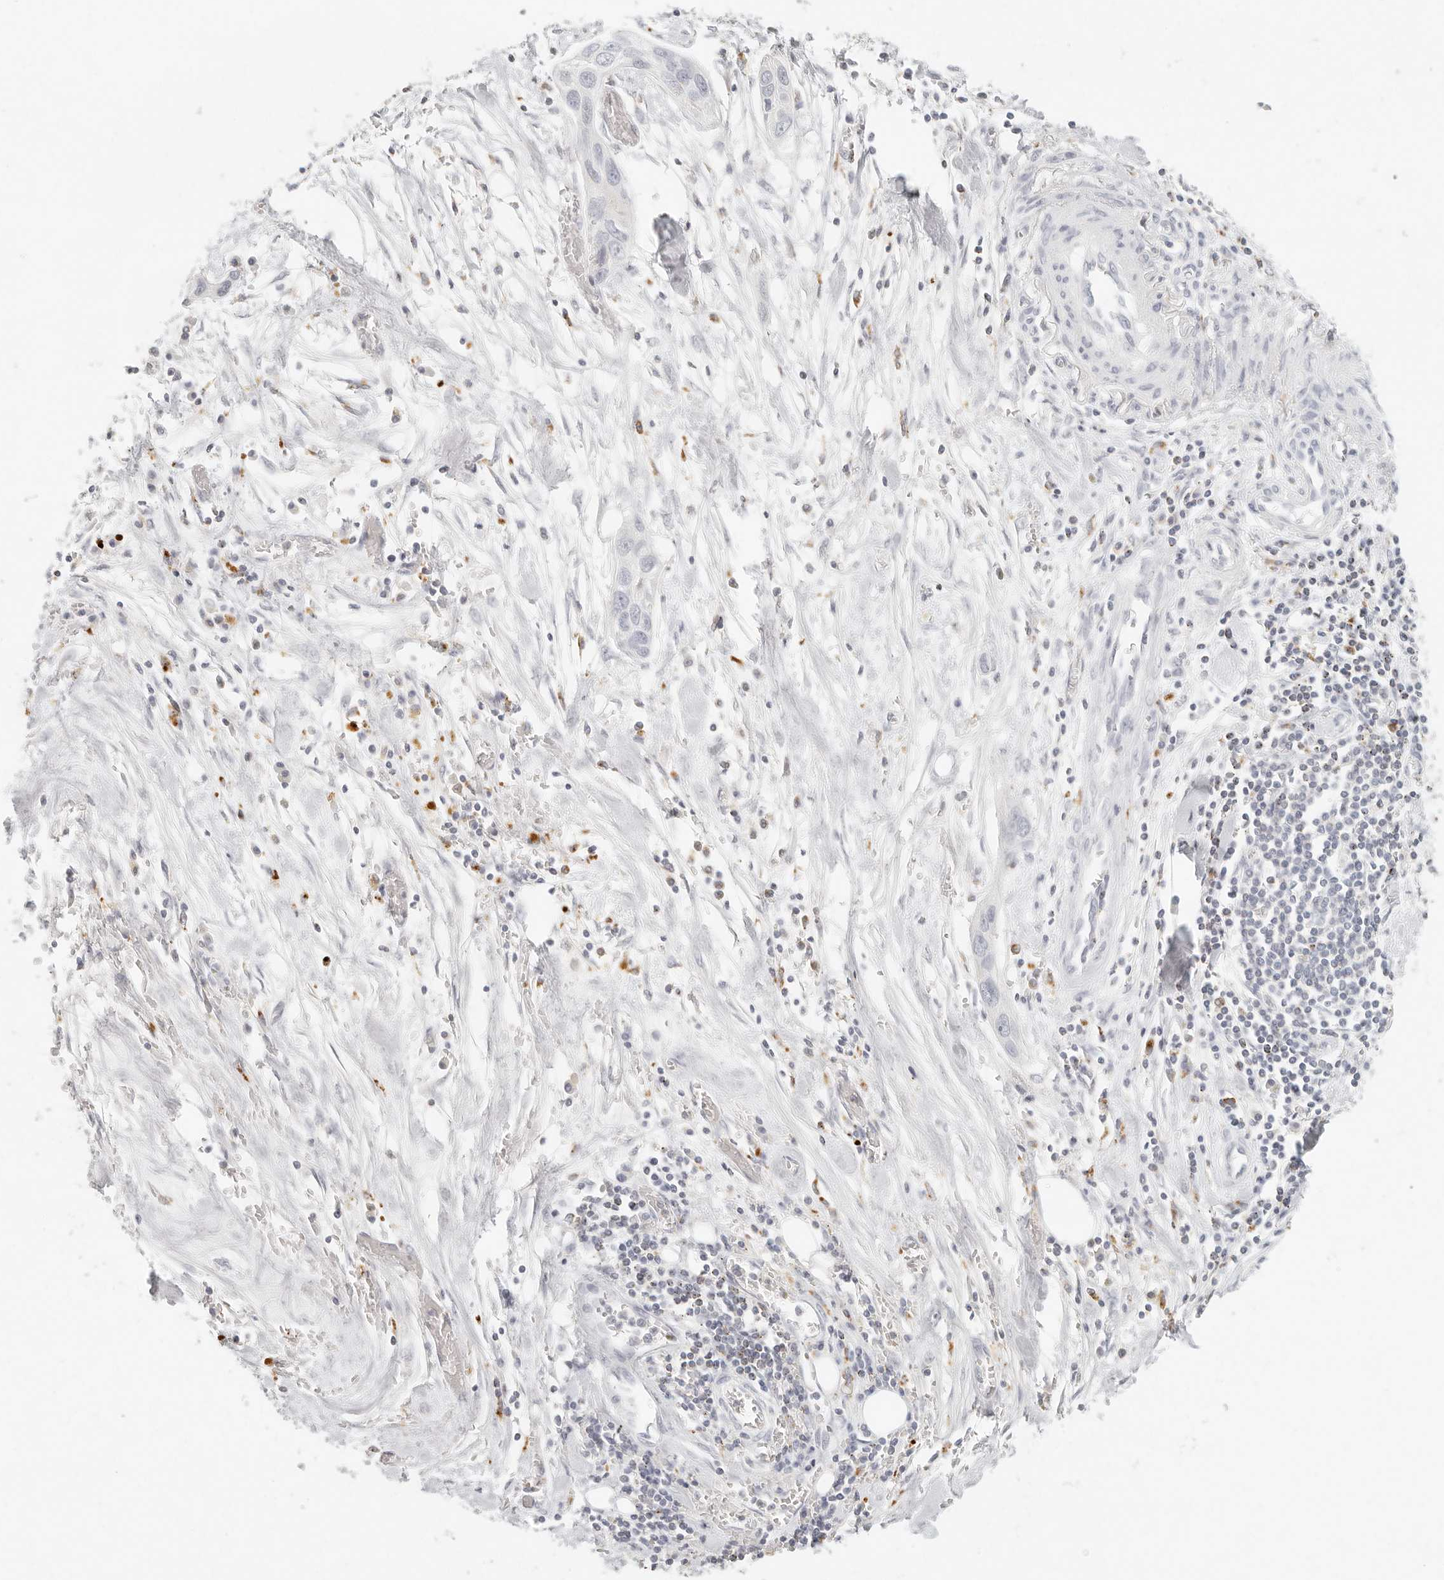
{"staining": {"intensity": "negative", "quantity": "none", "location": "none"}, "tissue": "pancreatic cancer", "cell_type": "Tumor cells", "image_type": "cancer", "snomed": [{"axis": "morphology", "description": "Adenocarcinoma, NOS"}, {"axis": "topography", "description": "Pancreas"}], "caption": "DAB (3,3'-diaminobenzidine) immunohistochemical staining of human pancreatic cancer (adenocarcinoma) demonstrates no significant staining in tumor cells.", "gene": "RNASET2", "patient": {"sex": "female", "age": 60}}